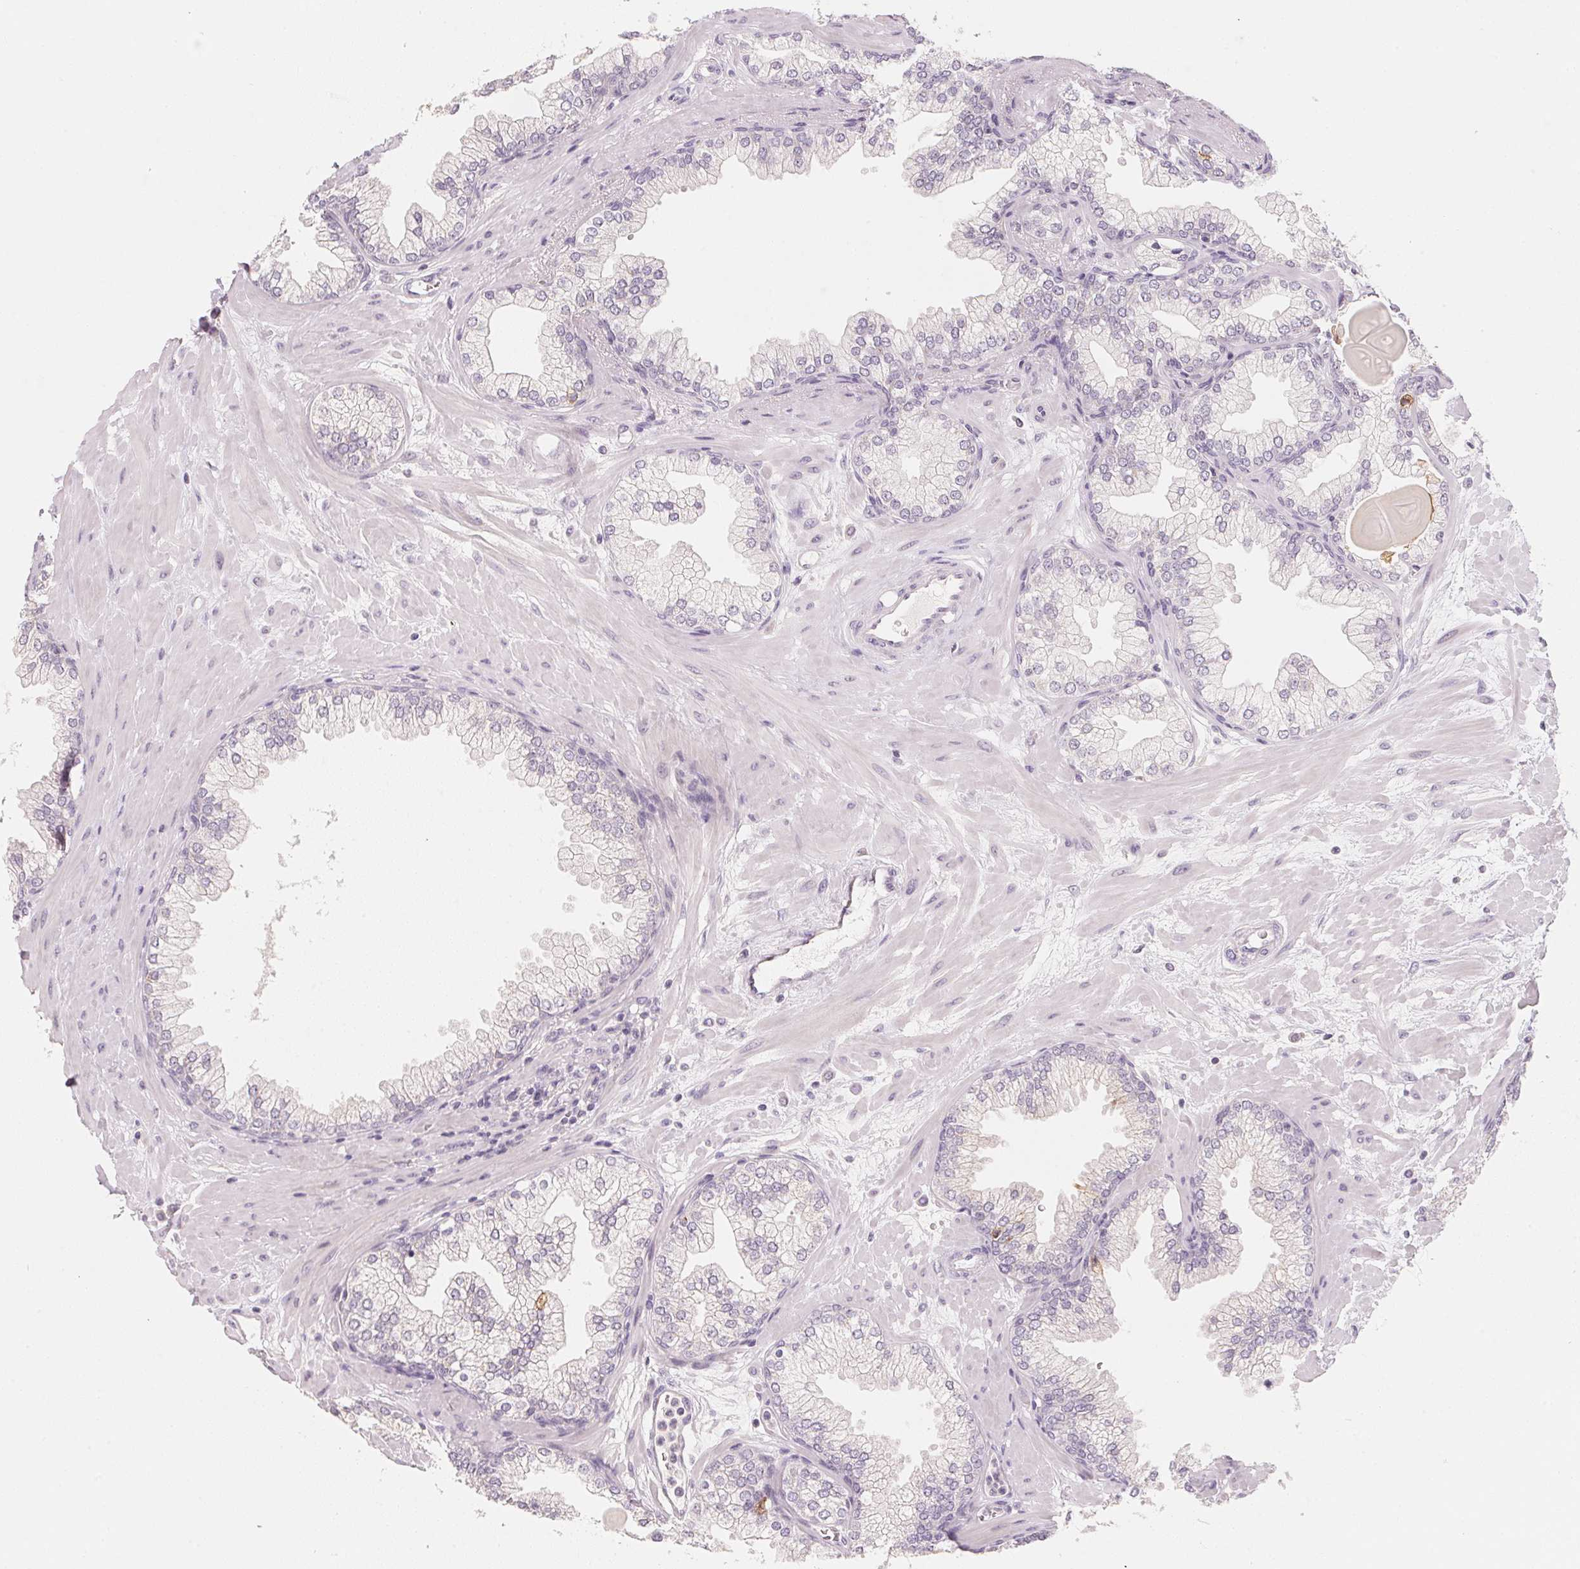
{"staining": {"intensity": "negative", "quantity": "none", "location": "none"}, "tissue": "prostate", "cell_type": "Glandular cells", "image_type": "normal", "snomed": [{"axis": "morphology", "description": "Normal tissue, NOS"}, {"axis": "topography", "description": "Prostate"}, {"axis": "topography", "description": "Peripheral nerve tissue"}], "caption": "Immunohistochemical staining of normal human prostate exhibits no significant expression in glandular cells.", "gene": "ANKRD31", "patient": {"sex": "male", "age": 61}}